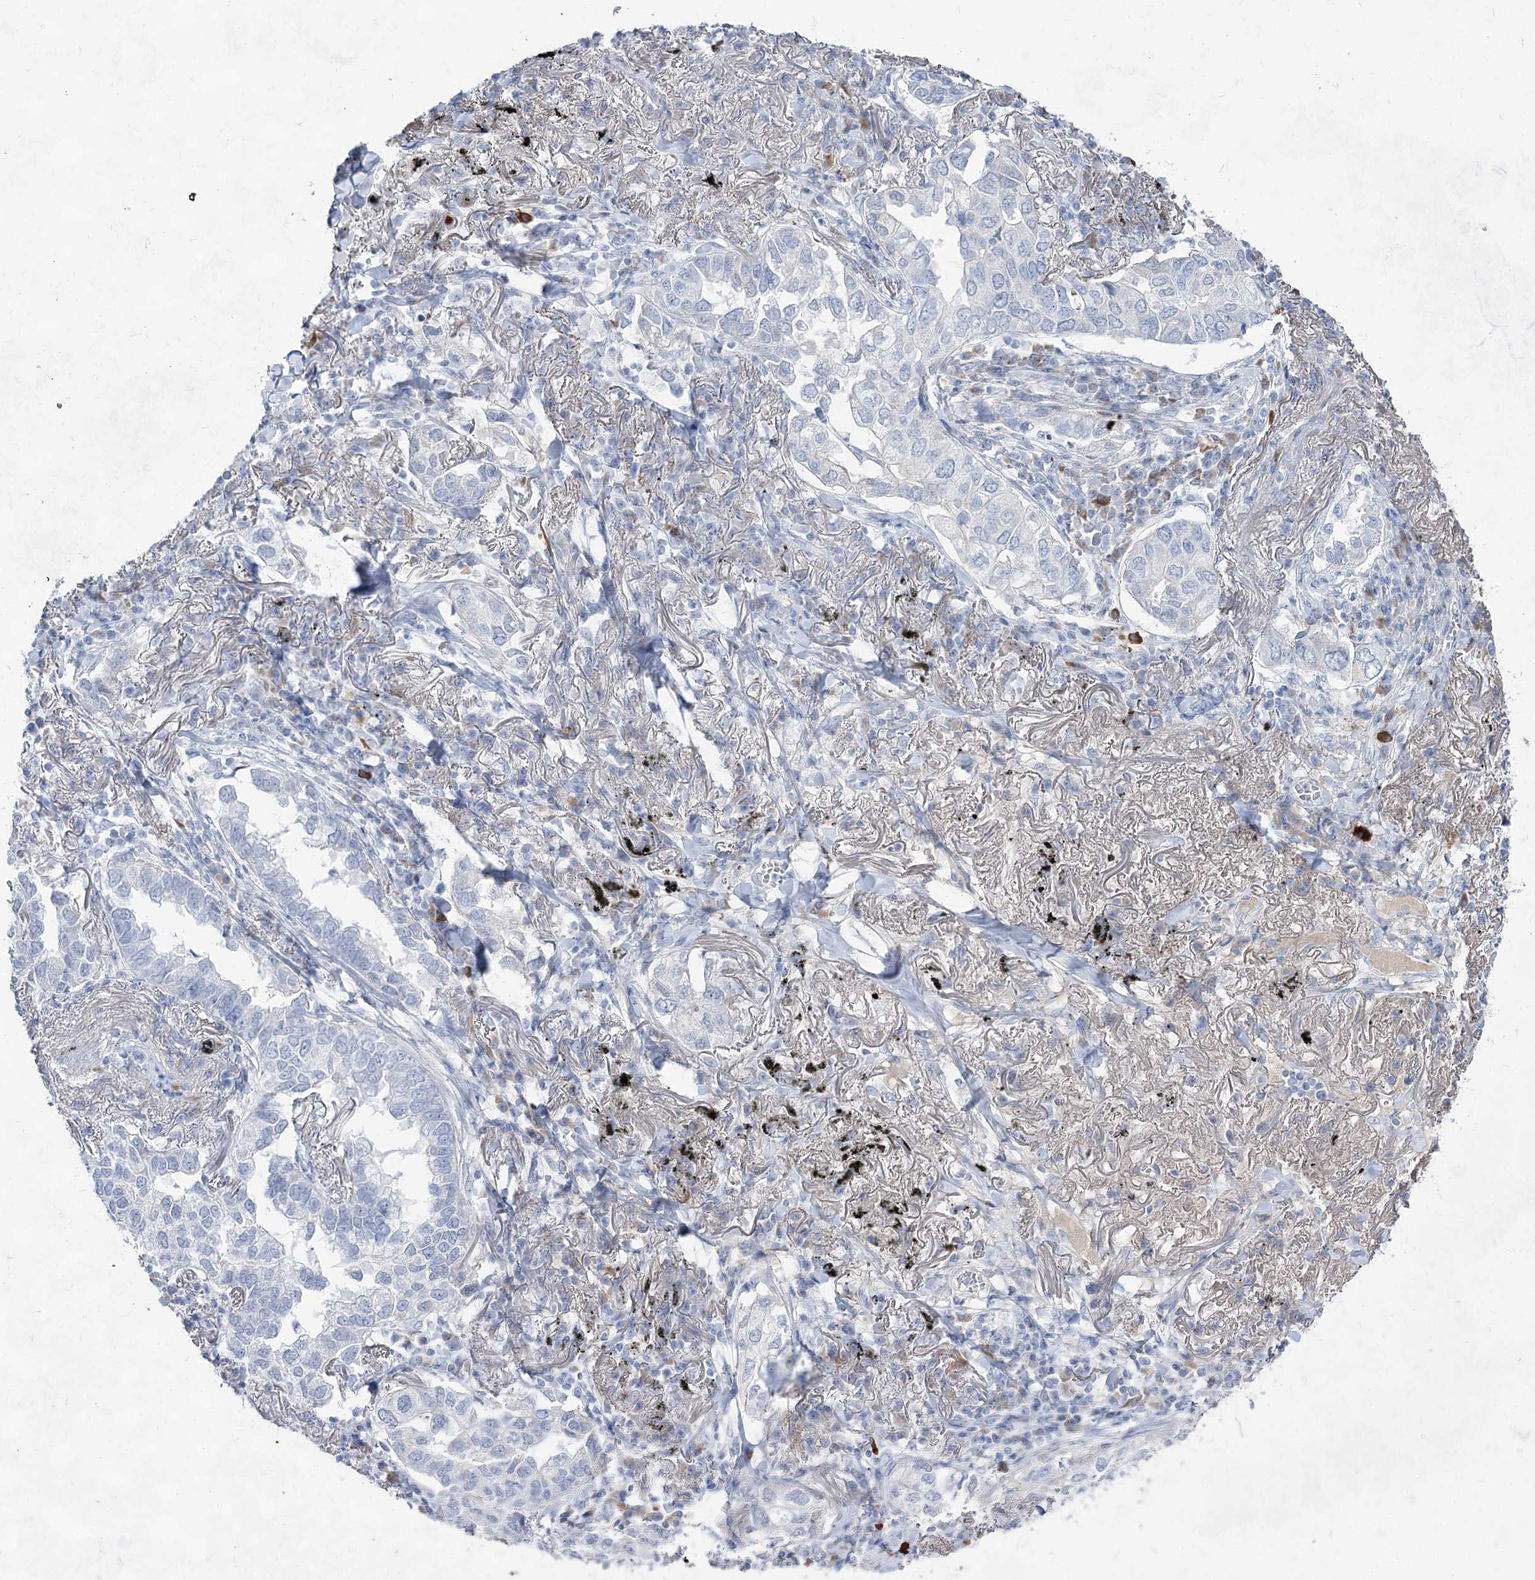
{"staining": {"intensity": "negative", "quantity": "none", "location": "none"}, "tissue": "lung cancer", "cell_type": "Tumor cells", "image_type": "cancer", "snomed": [{"axis": "morphology", "description": "Adenocarcinoma, NOS"}, {"axis": "topography", "description": "Lung"}], "caption": "Immunohistochemical staining of adenocarcinoma (lung) shows no significant expression in tumor cells. (DAB (3,3'-diaminobenzidine) immunohistochemistry visualized using brightfield microscopy, high magnification).", "gene": "ACRV1", "patient": {"sex": "male", "age": 65}}